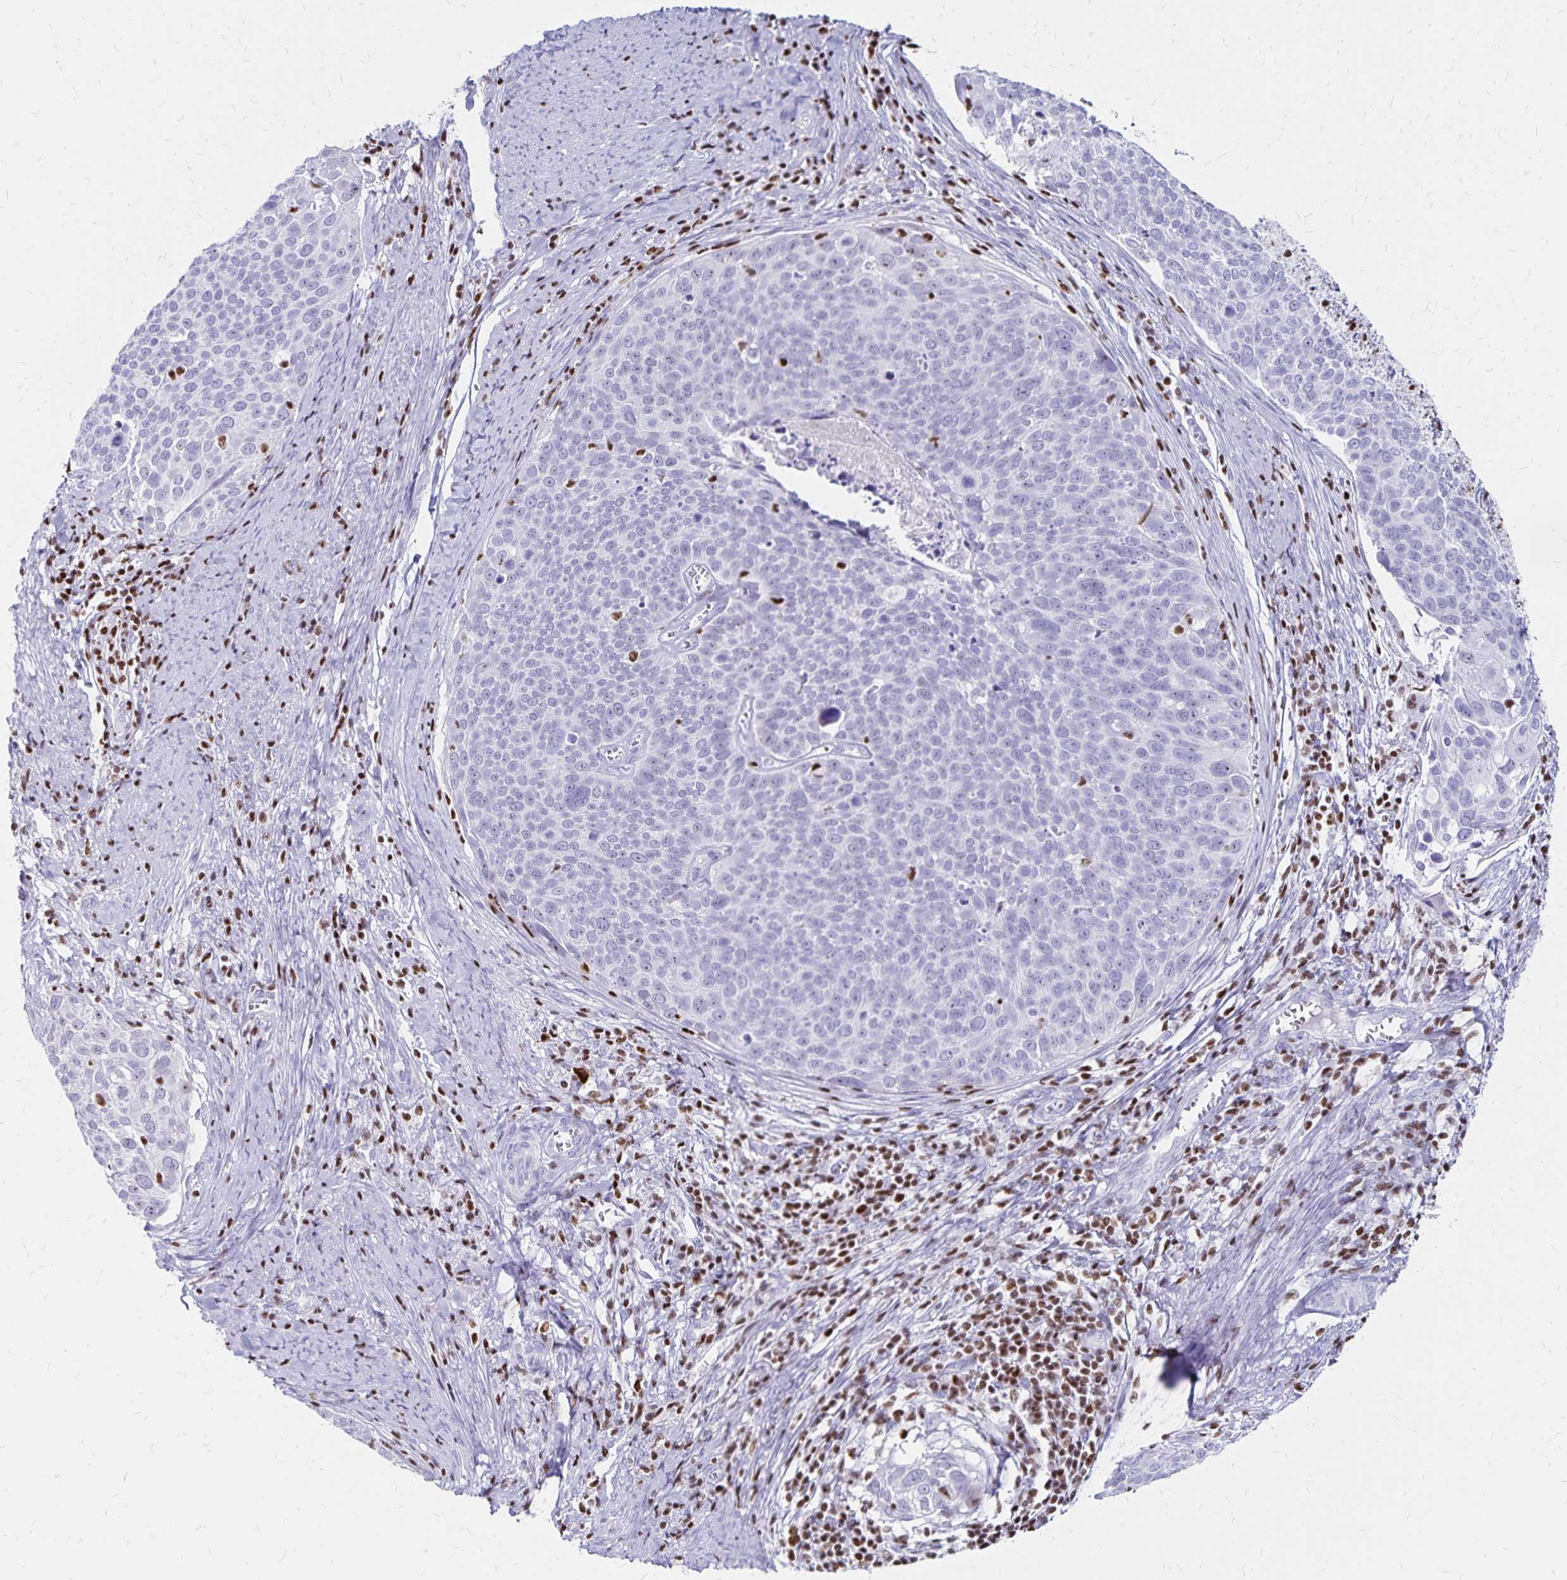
{"staining": {"intensity": "negative", "quantity": "none", "location": "none"}, "tissue": "cervical cancer", "cell_type": "Tumor cells", "image_type": "cancer", "snomed": [{"axis": "morphology", "description": "Squamous cell carcinoma, NOS"}, {"axis": "topography", "description": "Cervix"}], "caption": "Immunohistochemistry of cervical cancer exhibits no positivity in tumor cells.", "gene": "IKZF1", "patient": {"sex": "female", "age": 39}}